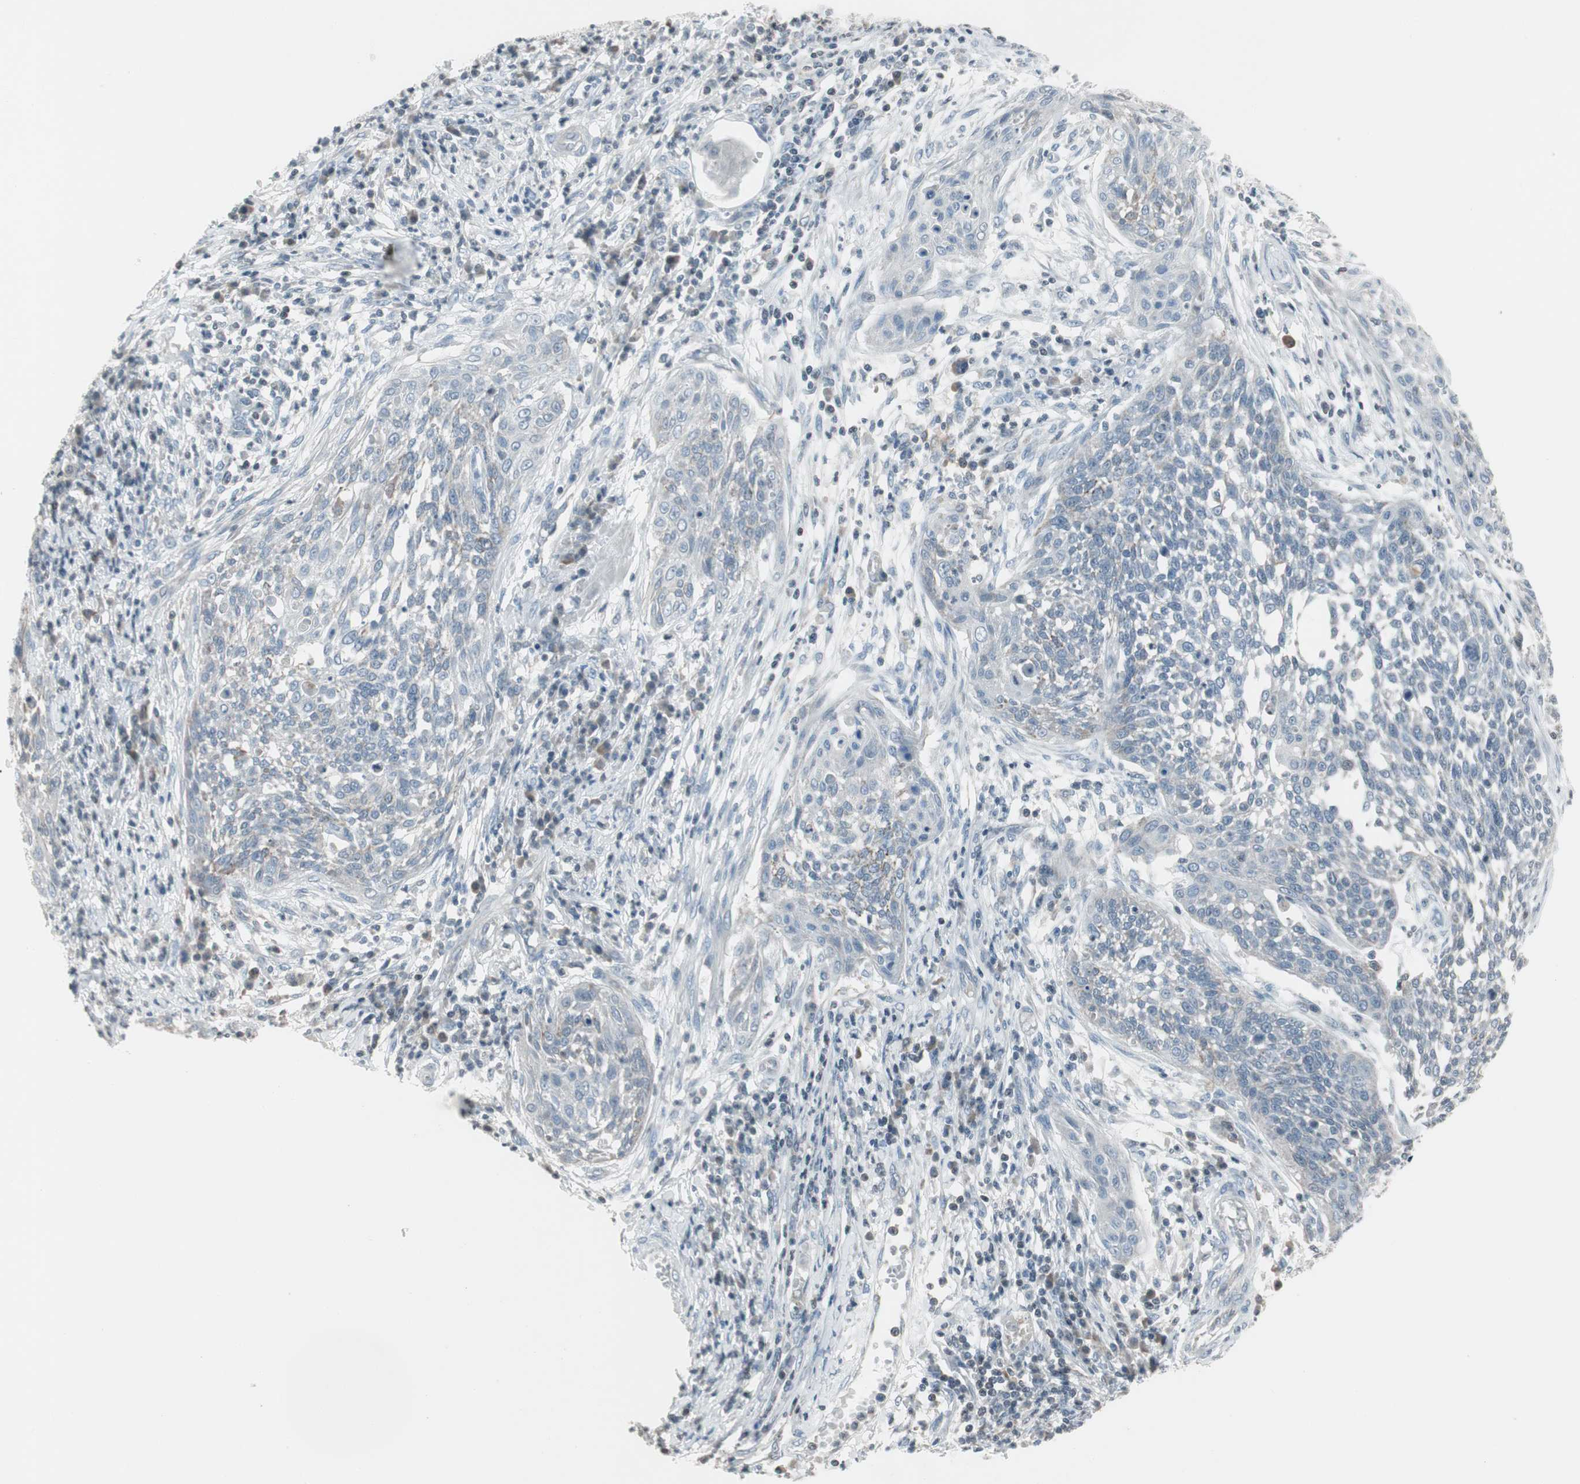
{"staining": {"intensity": "negative", "quantity": "none", "location": "none"}, "tissue": "cervical cancer", "cell_type": "Tumor cells", "image_type": "cancer", "snomed": [{"axis": "morphology", "description": "Squamous cell carcinoma, NOS"}, {"axis": "topography", "description": "Cervix"}], "caption": "High power microscopy photomicrograph of an immunohistochemistry (IHC) image of cervical squamous cell carcinoma, revealing no significant staining in tumor cells. (DAB (3,3'-diaminobenzidine) immunohistochemistry, high magnification).", "gene": "ARG2", "patient": {"sex": "female", "age": 34}}